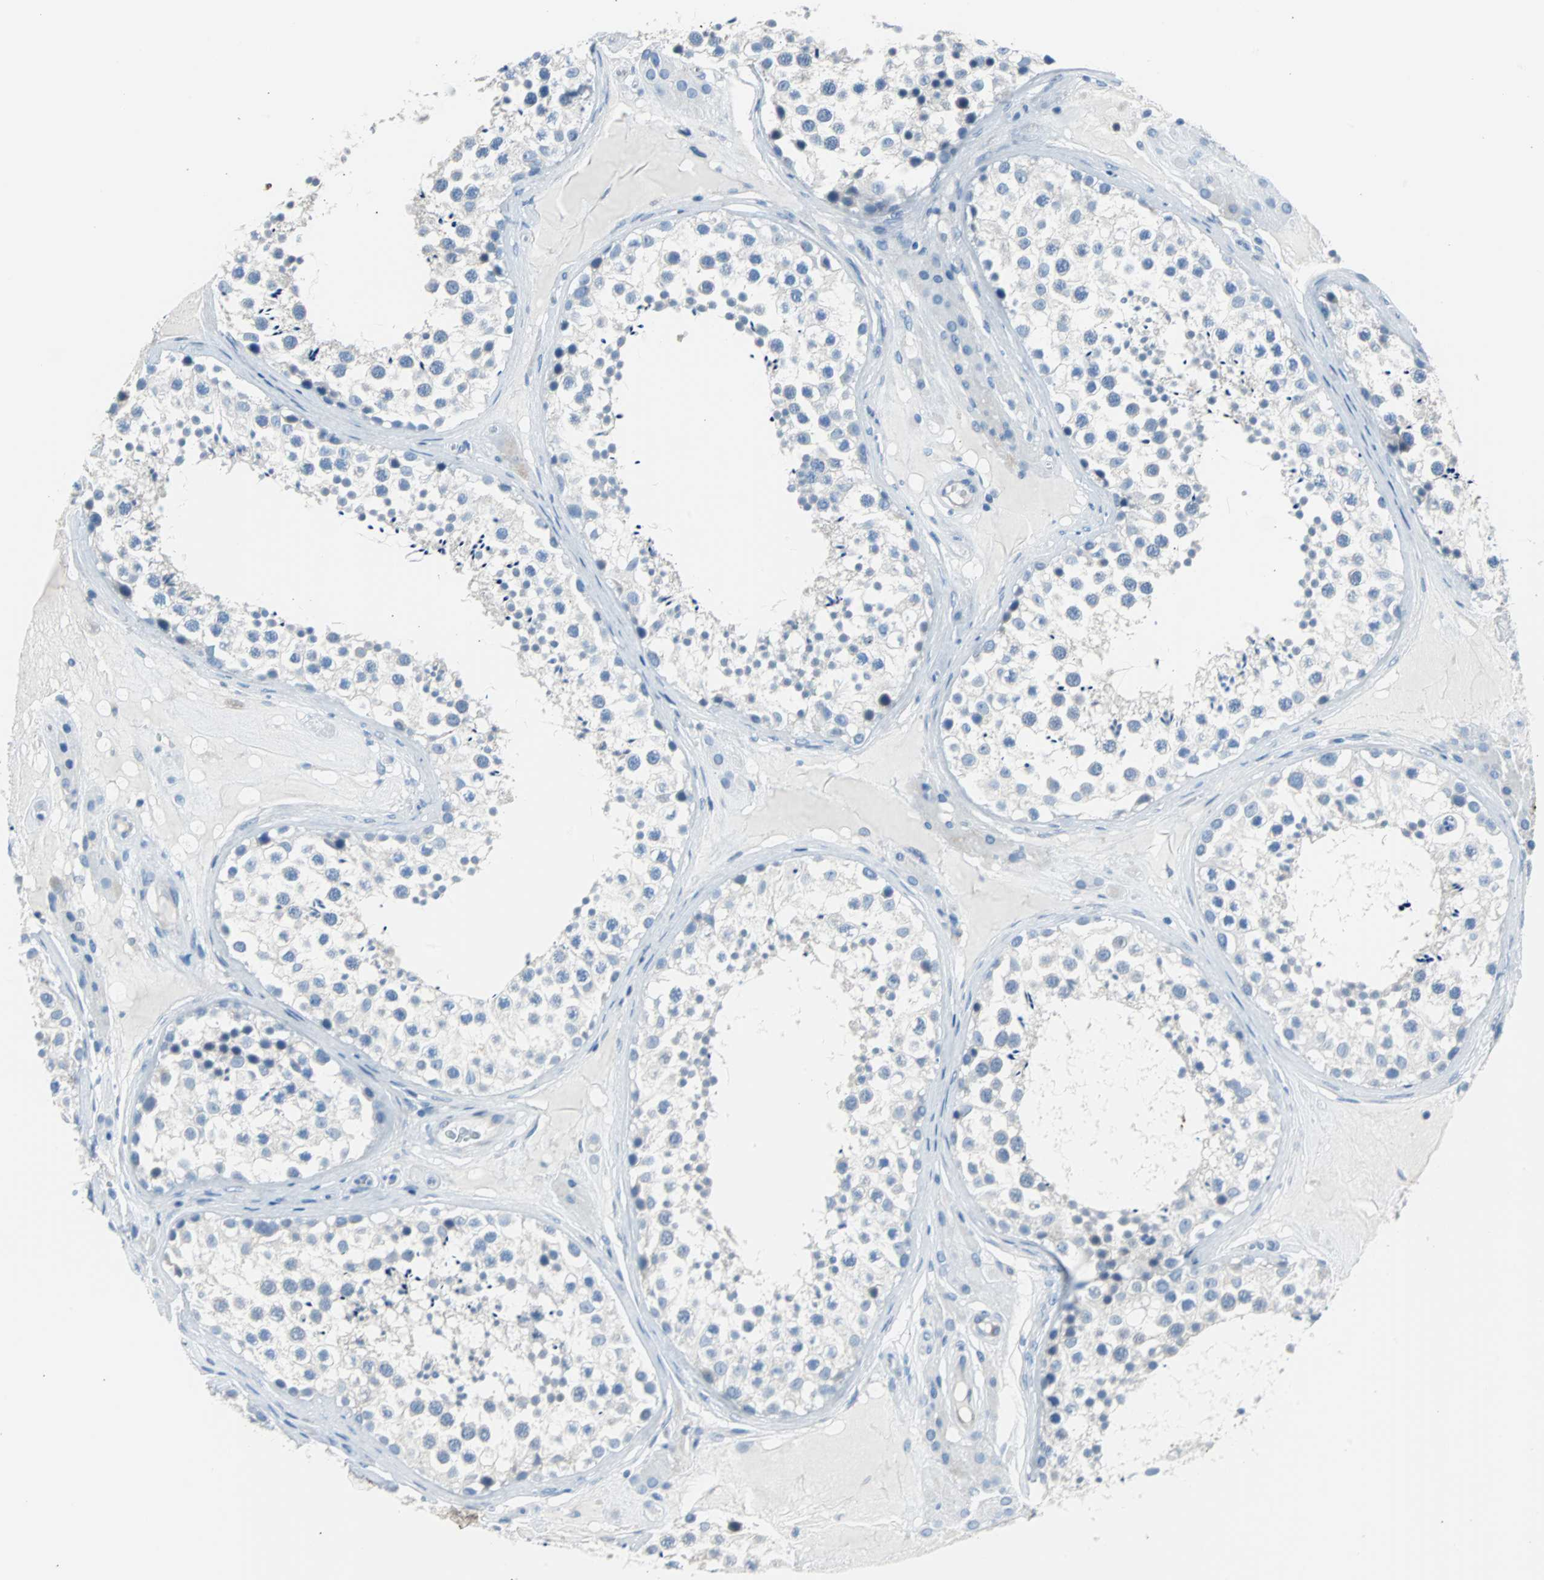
{"staining": {"intensity": "negative", "quantity": "none", "location": "none"}, "tissue": "testis", "cell_type": "Cells in seminiferous ducts", "image_type": "normal", "snomed": [{"axis": "morphology", "description": "Normal tissue, NOS"}, {"axis": "topography", "description": "Testis"}], "caption": "This image is of normal testis stained with immunohistochemistry (IHC) to label a protein in brown with the nuclei are counter-stained blue. There is no expression in cells in seminiferous ducts.", "gene": "KRT7", "patient": {"sex": "male", "age": 46}}